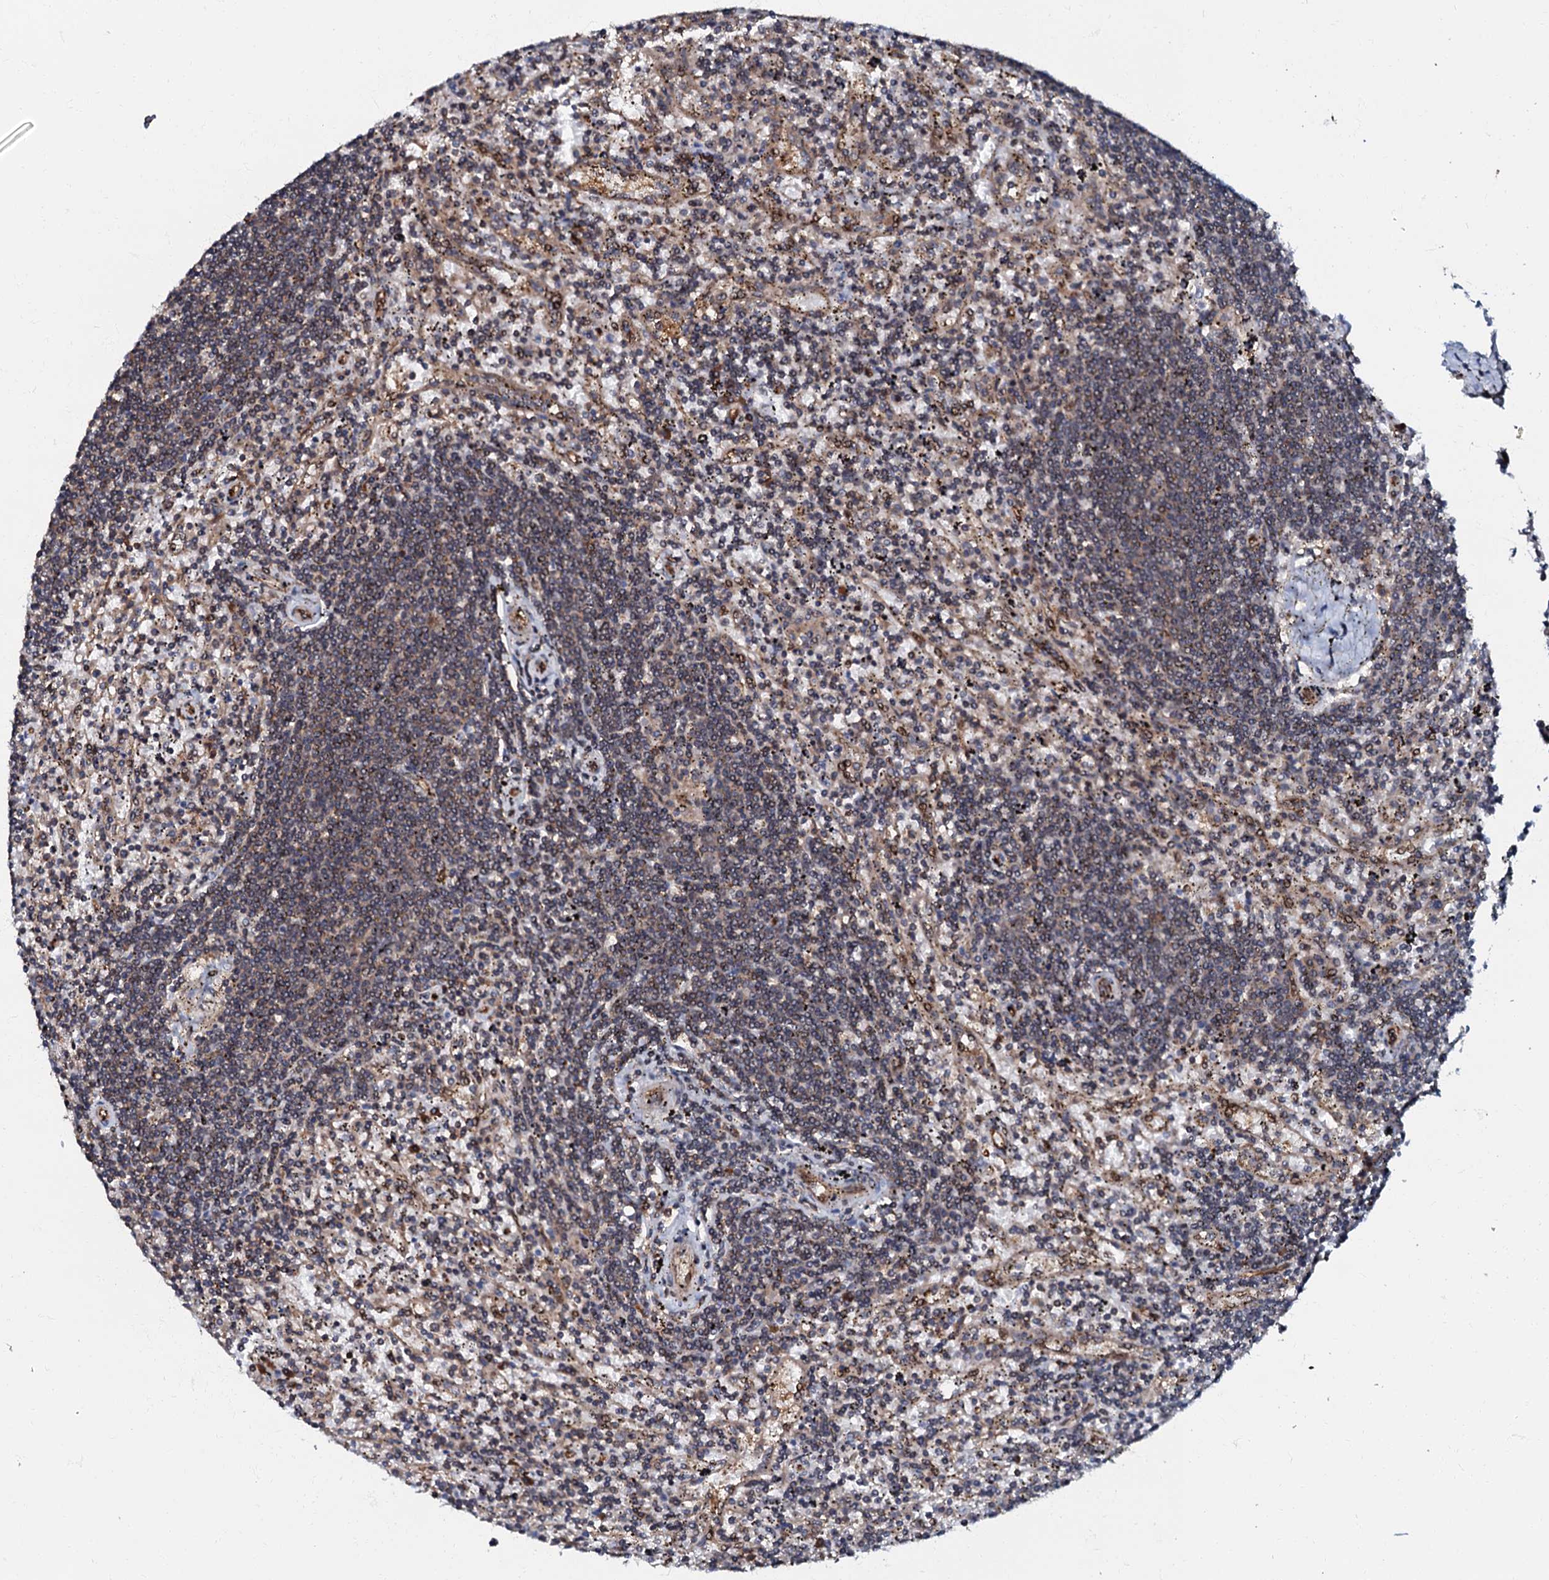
{"staining": {"intensity": "moderate", "quantity": "<25%", "location": "cytoplasmic/membranous"}, "tissue": "lymphoma", "cell_type": "Tumor cells", "image_type": "cancer", "snomed": [{"axis": "morphology", "description": "Malignant lymphoma, non-Hodgkin's type, Low grade"}, {"axis": "topography", "description": "Spleen"}], "caption": "Human lymphoma stained for a protein (brown) demonstrates moderate cytoplasmic/membranous positive staining in approximately <25% of tumor cells.", "gene": "OSBP", "patient": {"sex": "male", "age": 76}}